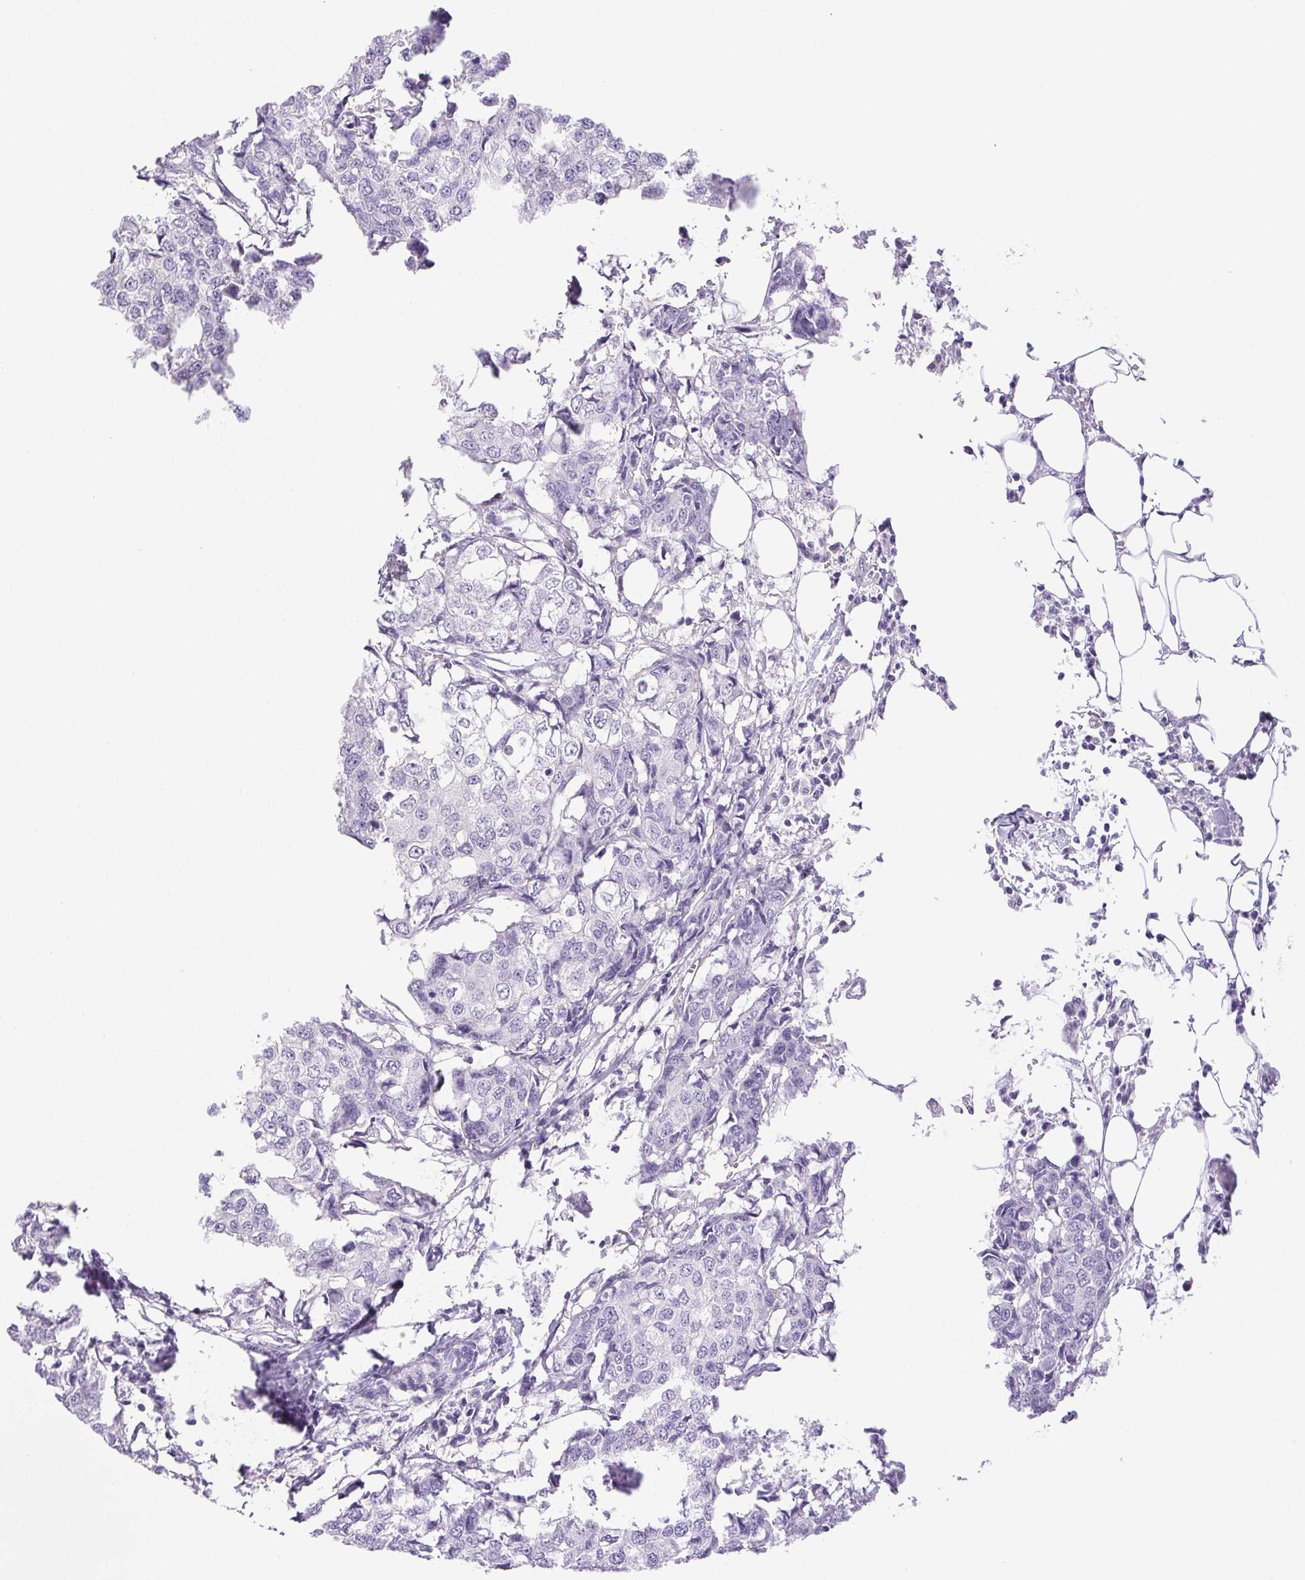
{"staining": {"intensity": "negative", "quantity": "none", "location": "none"}, "tissue": "breast cancer", "cell_type": "Tumor cells", "image_type": "cancer", "snomed": [{"axis": "morphology", "description": "Duct carcinoma"}, {"axis": "topography", "description": "Breast"}], "caption": "IHC photomicrograph of human breast cancer stained for a protein (brown), which shows no positivity in tumor cells.", "gene": "PAPPA2", "patient": {"sex": "female", "age": 27}}